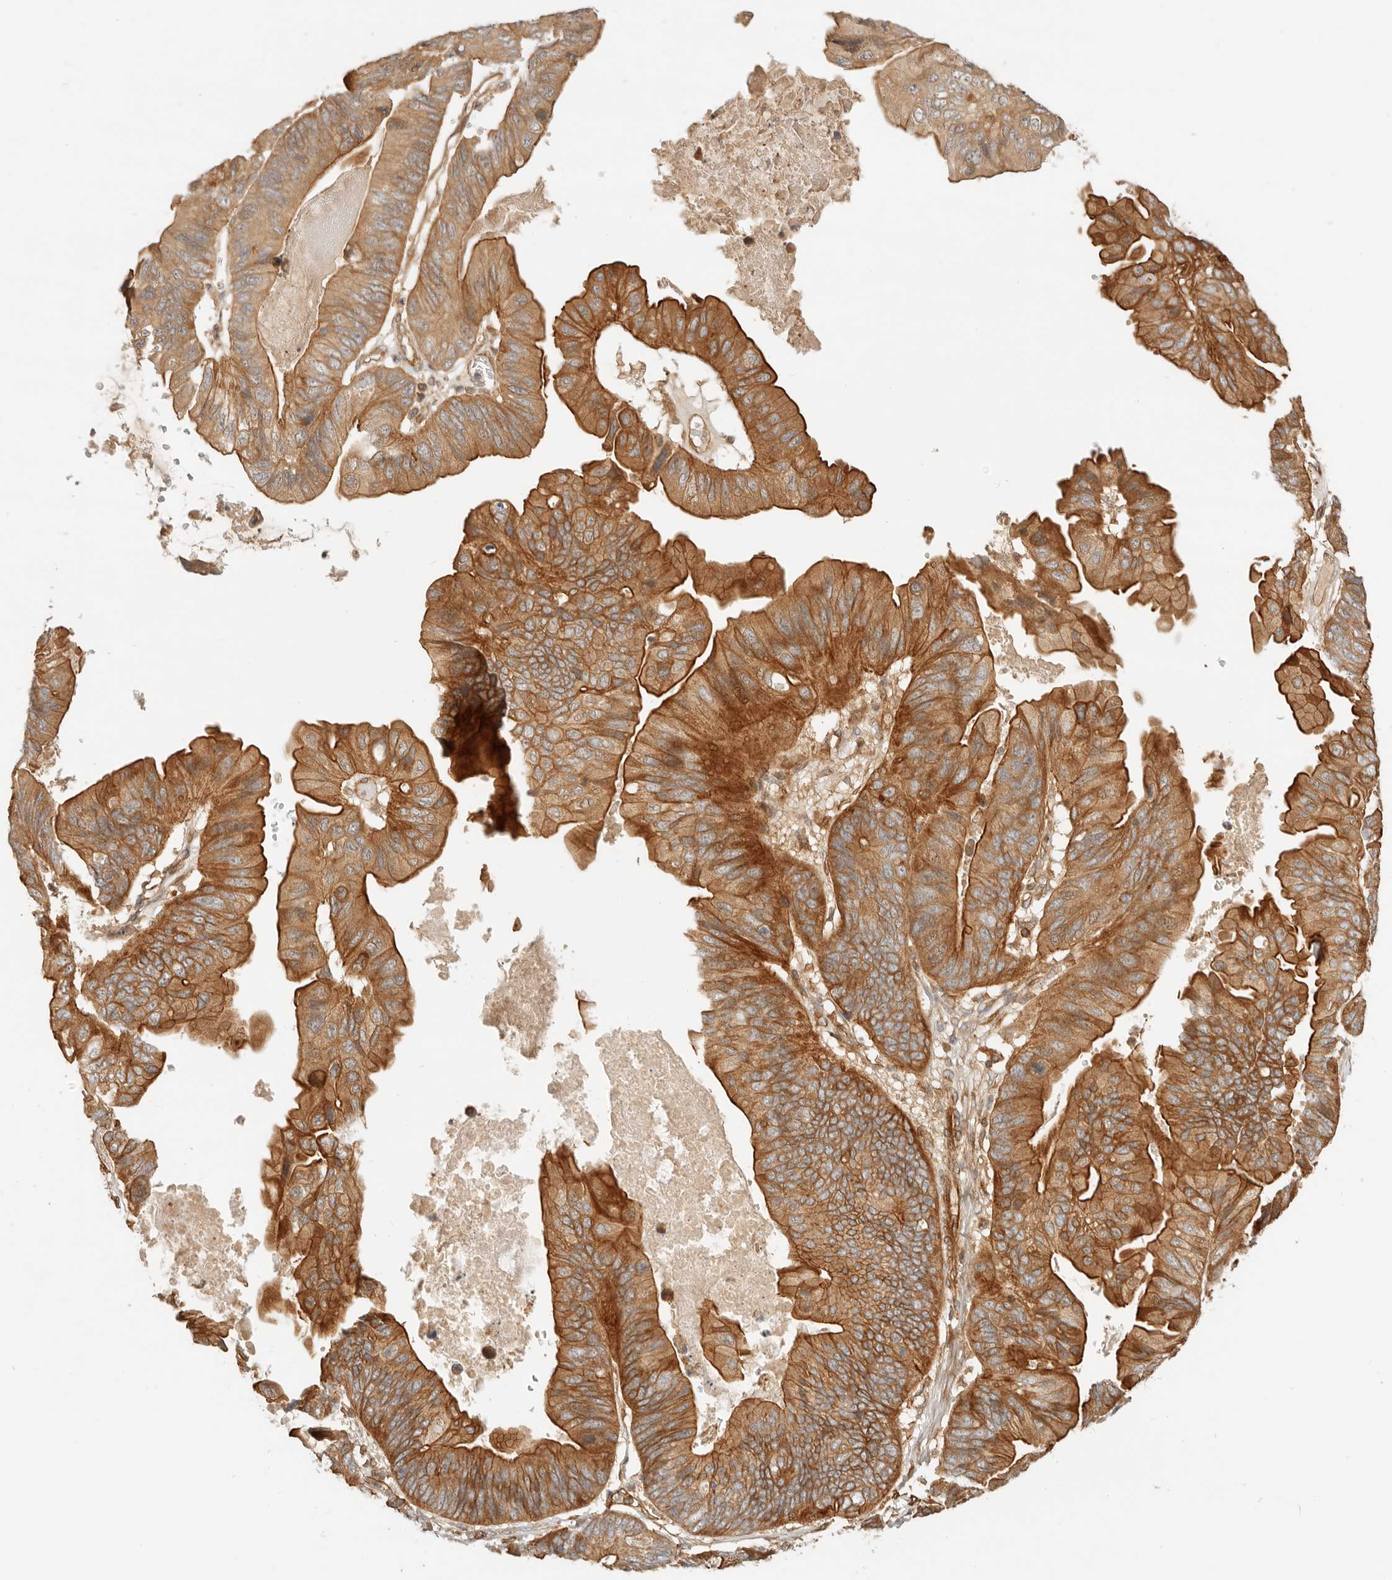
{"staining": {"intensity": "moderate", "quantity": ">75%", "location": "cytoplasmic/membranous"}, "tissue": "ovarian cancer", "cell_type": "Tumor cells", "image_type": "cancer", "snomed": [{"axis": "morphology", "description": "Cystadenocarcinoma, mucinous, NOS"}, {"axis": "topography", "description": "Ovary"}], "caption": "IHC of ovarian cancer shows medium levels of moderate cytoplasmic/membranous positivity in approximately >75% of tumor cells.", "gene": "UFSP1", "patient": {"sex": "female", "age": 61}}